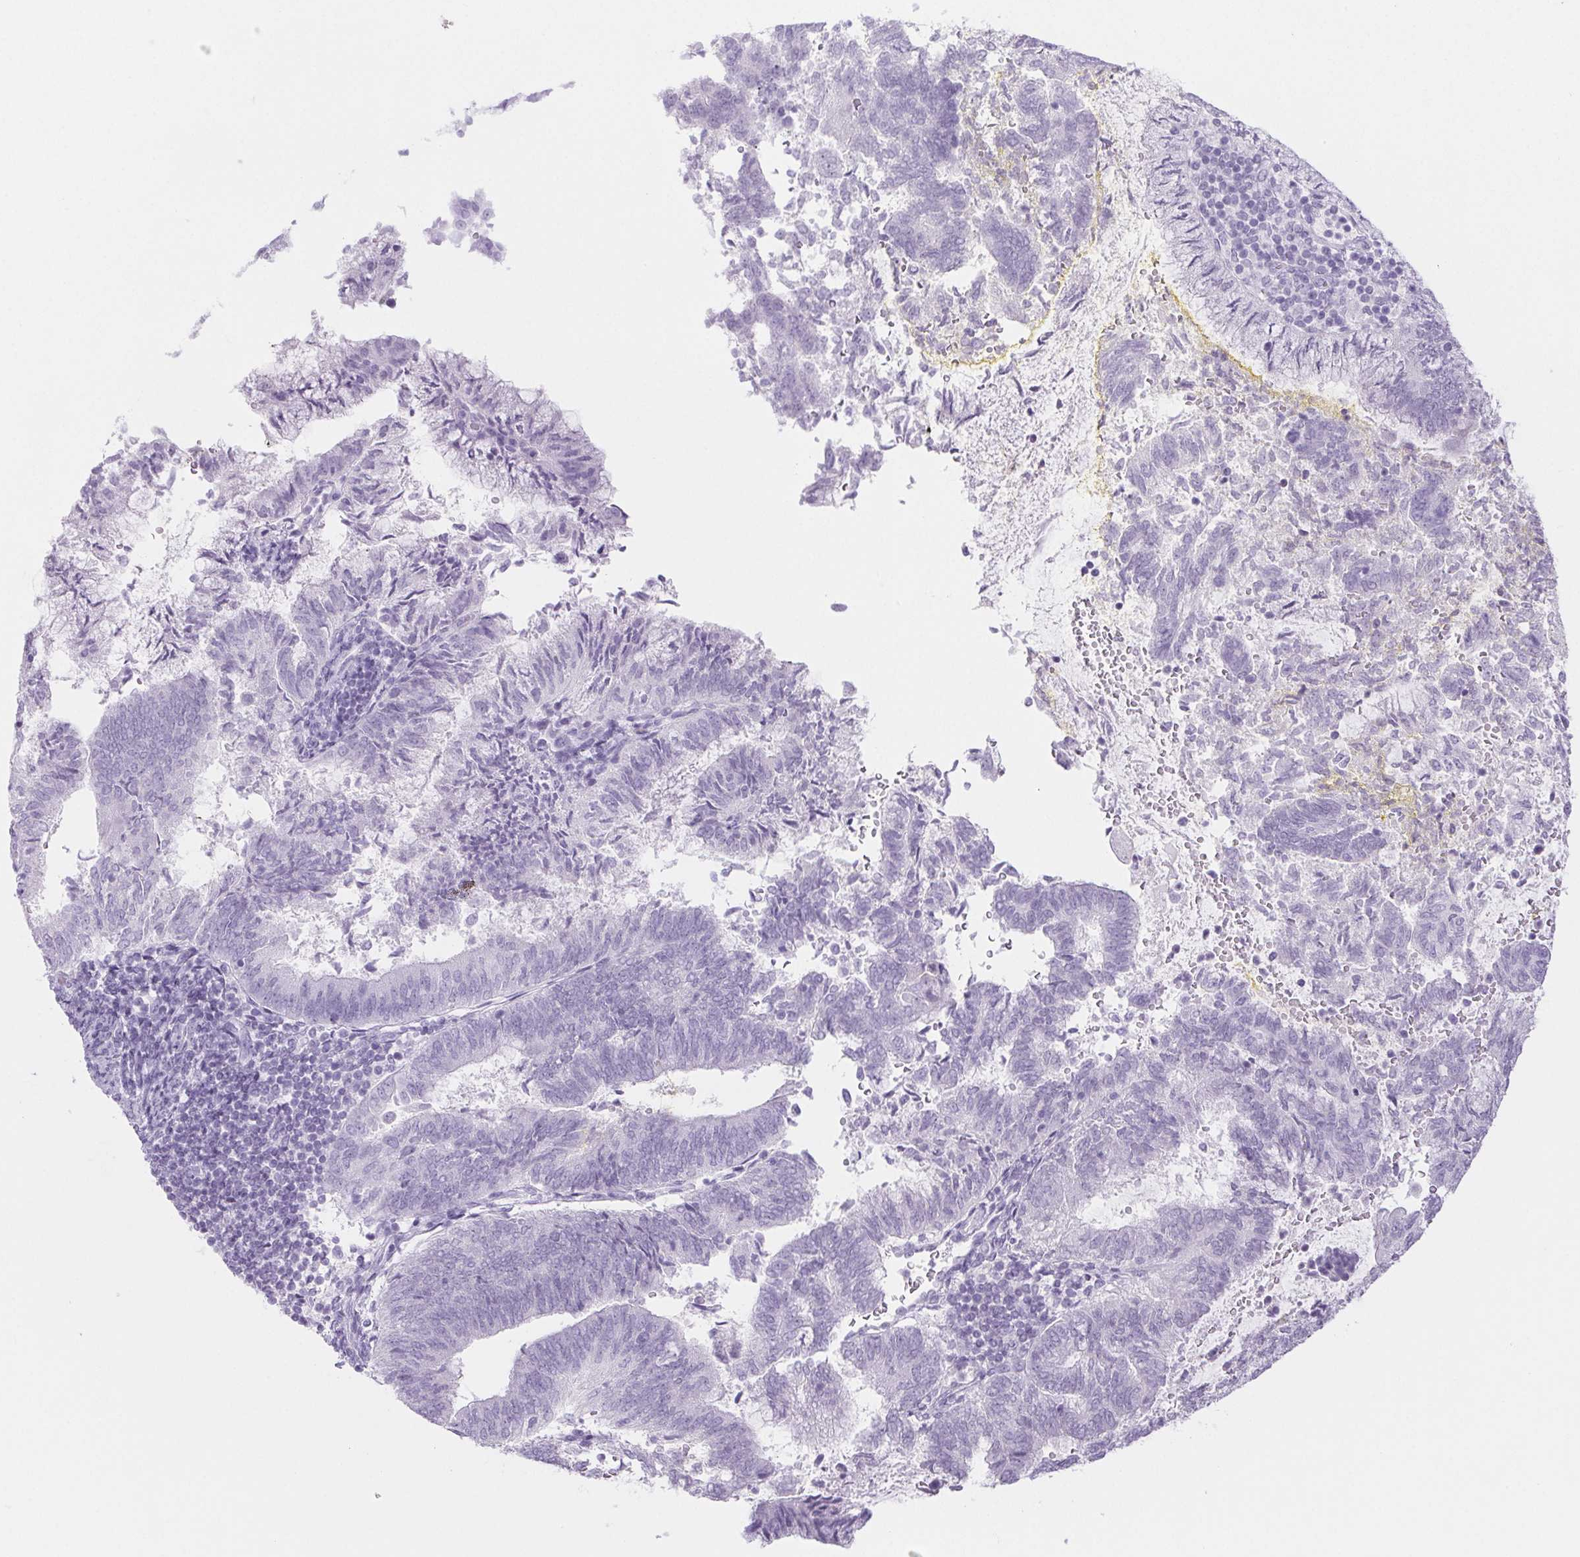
{"staining": {"intensity": "negative", "quantity": "none", "location": "none"}, "tissue": "endometrial cancer", "cell_type": "Tumor cells", "image_type": "cancer", "snomed": [{"axis": "morphology", "description": "Adenocarcinoma, NOS"}, {"axis": "topography", "description": "Endometrium"}], "caption": "High magnification brightfield microscopy of endometrial cancer stained with DAB (3,3'-diaminobenzidine) (brown) and counterstained with hematoxylin (blue): tumor cells show no significant staining. (DAB IHC with hematoxylin counter stain).", "gene": "PI3", "patient": {"sex": "female", "age": 65}}